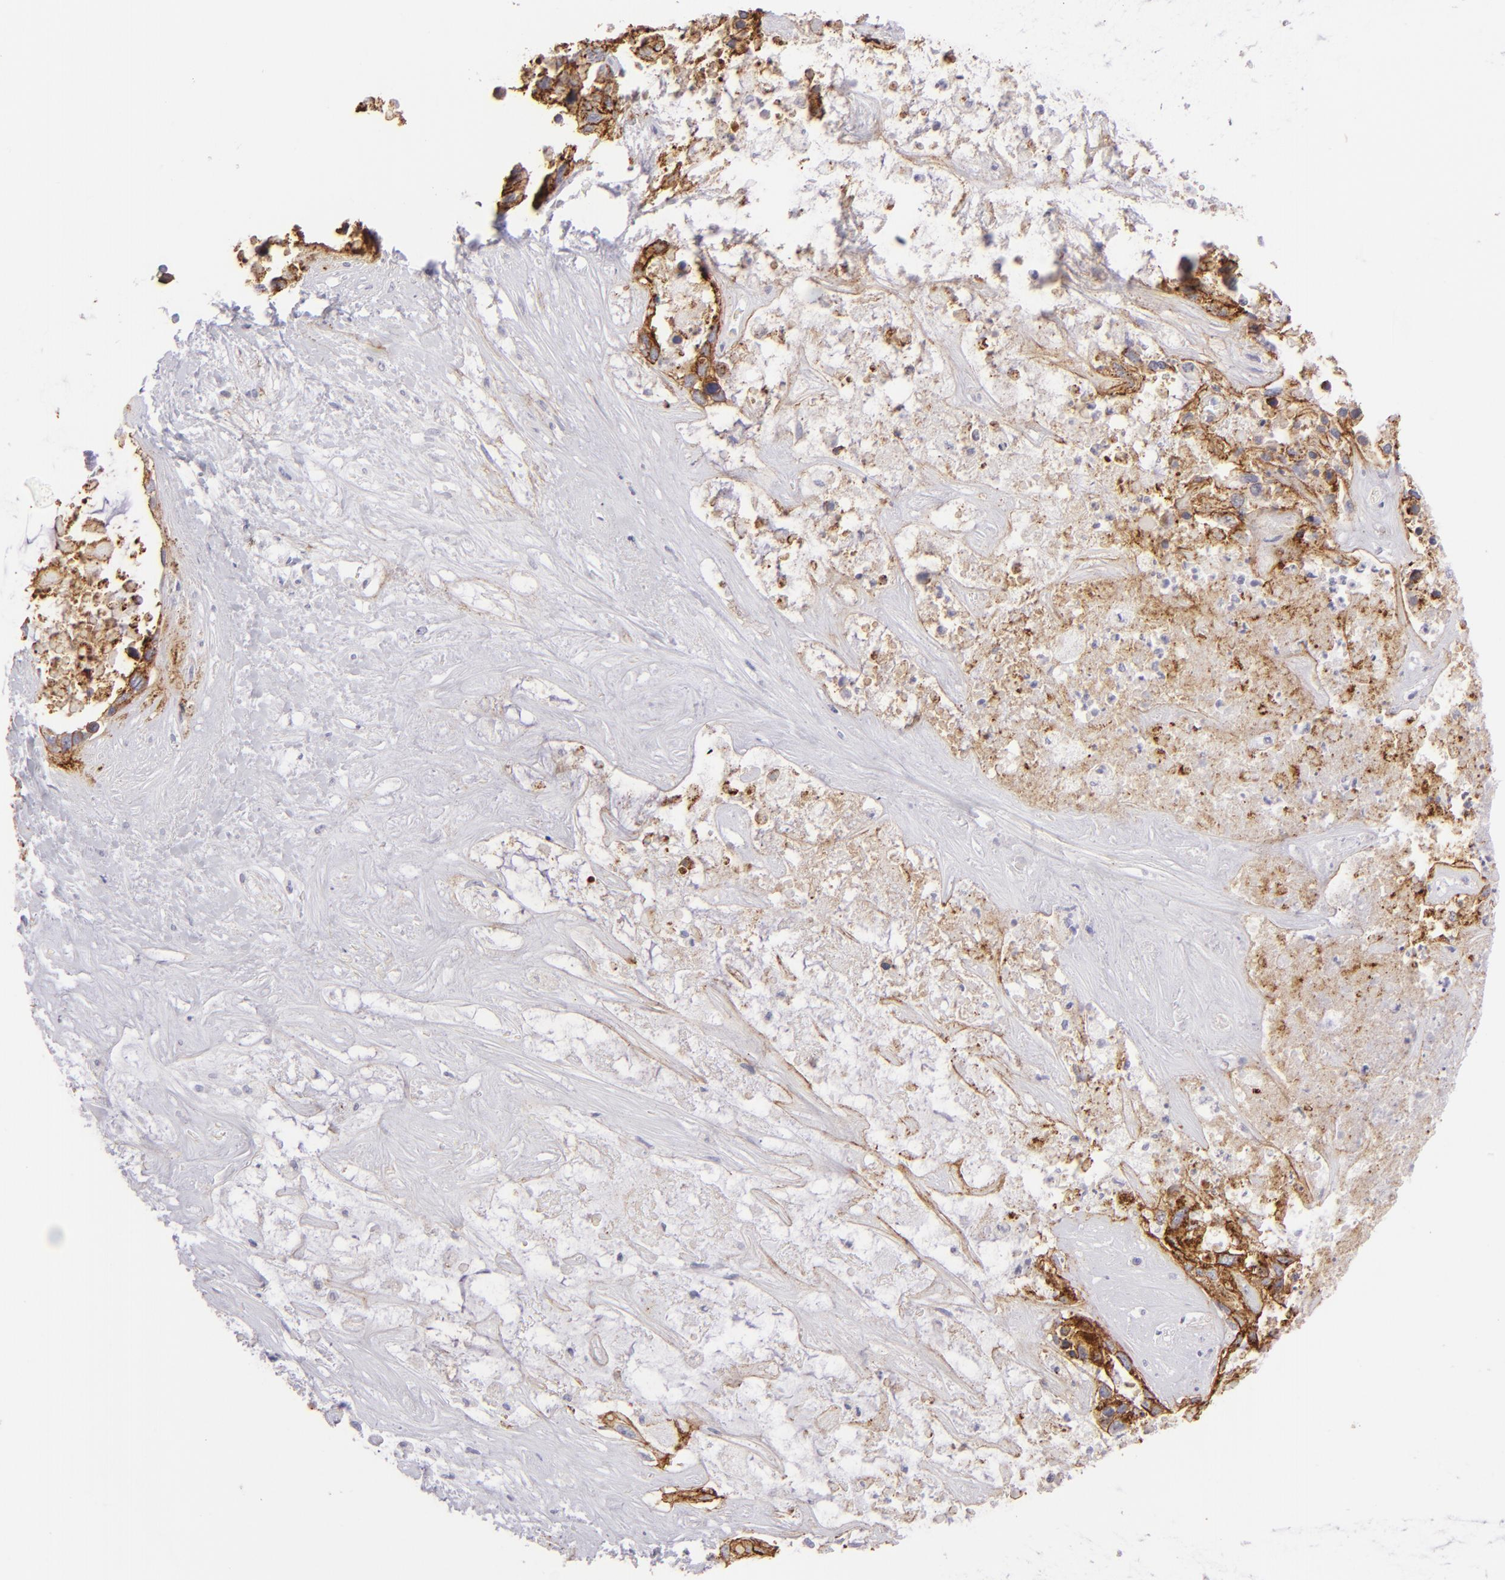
{"staining": {"intensity": "strong", "quantity": ">75%", "location": "cytoplasmic/membranous"}, "tissue": "liver cancer", "cell_type": "Tumor cells", "image_type": "cancer", "snomed": [{"axis": "morphology", "description": "Cholangiocarcinoma"}, {"axis": "topography", "description": "Liver"}], "caption": "High-magnification brightfield microscopy of cholangiocarcinoma (liver) stained with DAB (brown) and counterstained with hematoxylin (blue). tumor cells exhibit strong cytoplasmic/membranous staining is identified in about>75% of cells. Nuclei are stained in blue.", "gene": "CLDN4", "patient": {"sex": "female", "age": 65}}